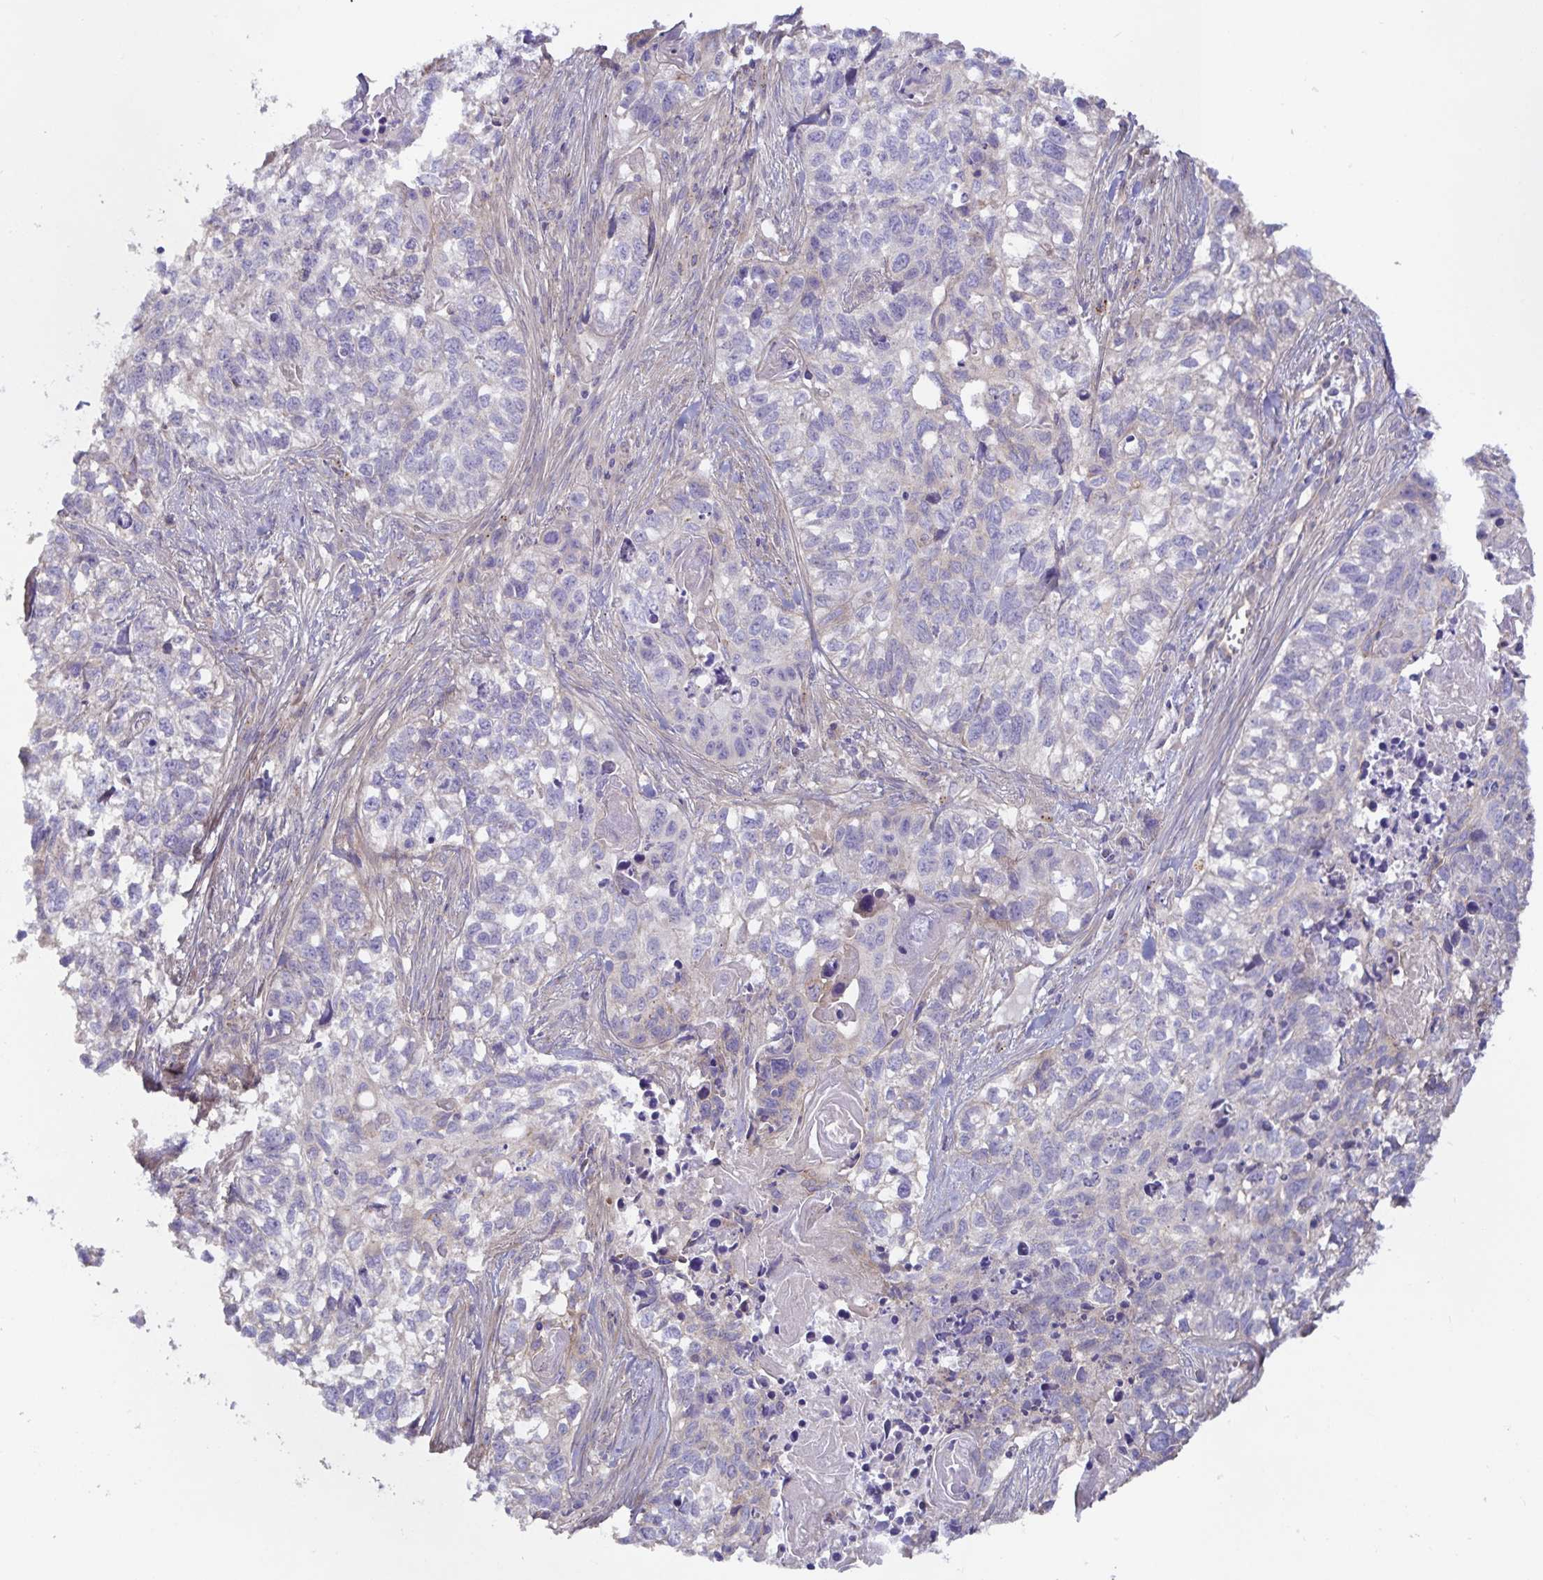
{"staining": {"intensity": "weak", "quantity": "<25%", "location": "cytoplasmic/membranous"}, "tissue": "lung cancer", "cell_type": "Tumor cells", "image_type": "cancer", "snomed": [{"axis": "morphology", "description": "Squamous cell carcinoma, NOS"}, {"axis": "topography", "description": "Lung"}], "caption": "This micrograph is of lung cancer stained with IHC to label a protein in brown with the nuclei are counter-stained blue. There is no expression in tumor cells.", "gene": "METTL22", "patient": {"sex": "male", "age": 74}}